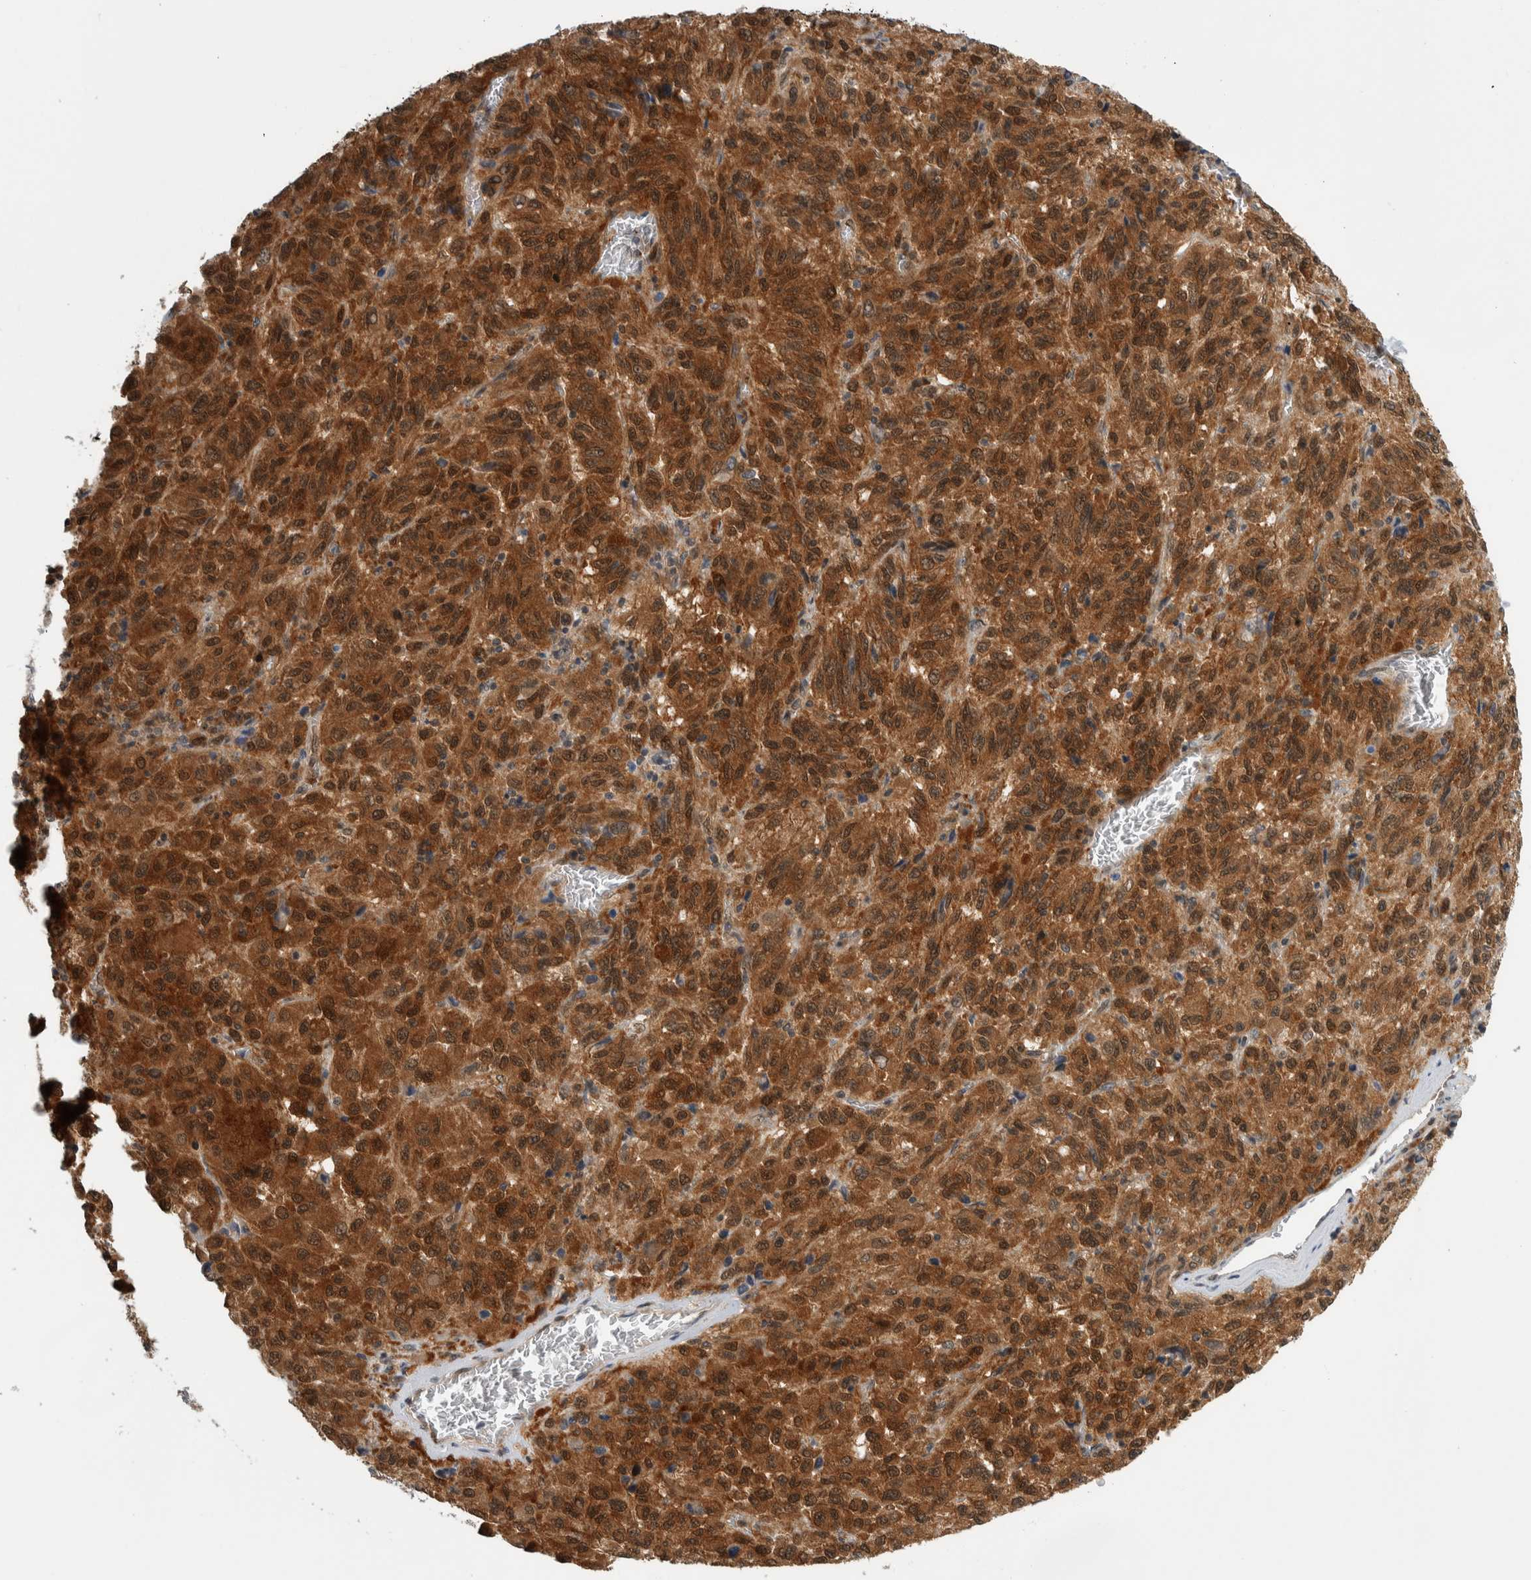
{"staining": {"intensity": "strong", "quantity": ">75%", "location": "cytoplasmic/membranous"}, "tissue": "skin cancer", "cell_type": "Tumor cells", "image_type": "cancer", "snomed": [{"axis": "morphology", "description": "Squamous cell carcinoma, NOS"}, {"axis": "topography", "description": "Skin"}], "caption": "A photomicrograph of skin cancer (squamous cell carcinoma) stained for a protein reveals strong cytoplasmic/membranous brown staining in tumor cells.", "gene": "CCDC43", "patient": {"sex": "female", "age": 73}}